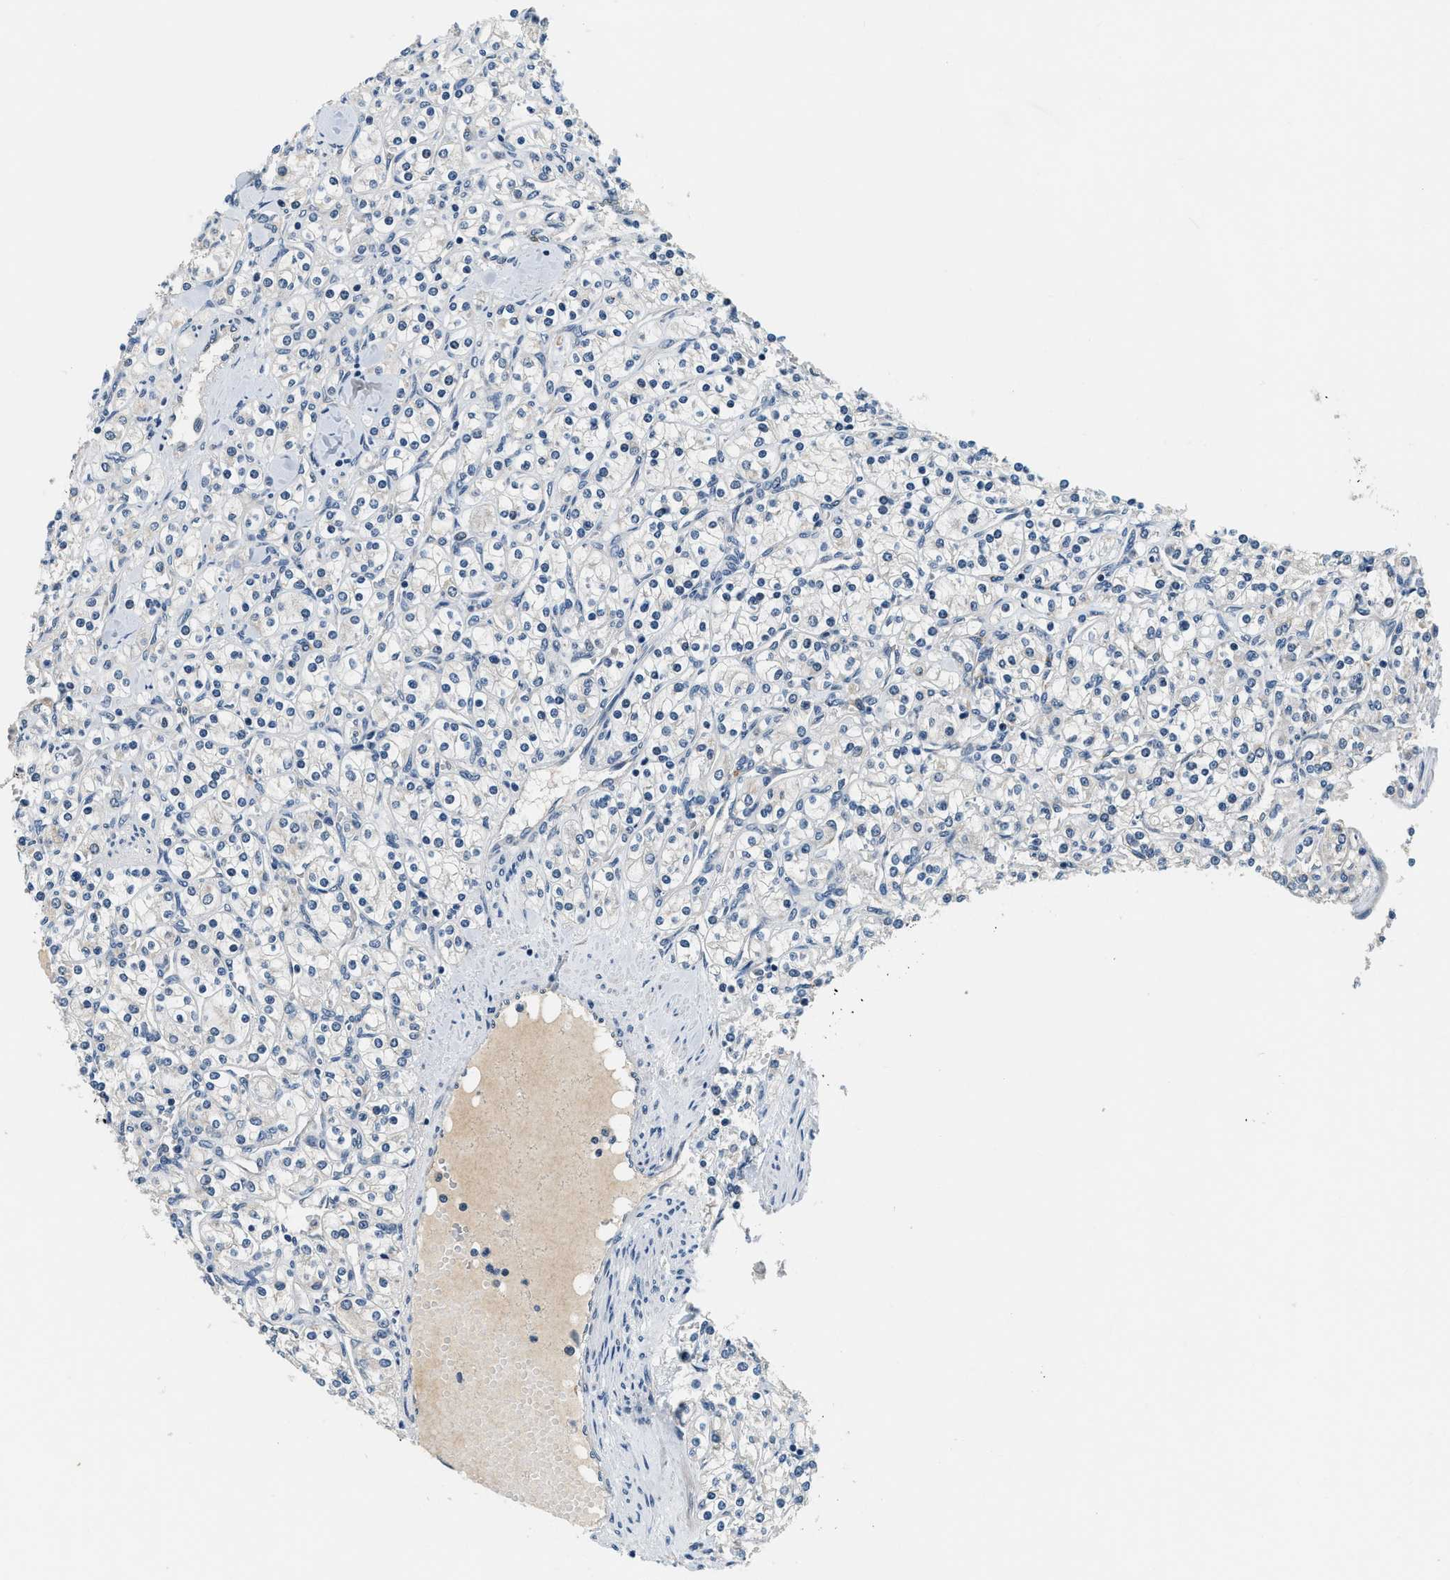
{"staining": {"intensity": "negative", "quantity": "none", "location": "none"}, "tissue": "renal cancer", "cell_type": "Tumor cells", "image_type": "cancer", "snomed": [{"axis": "morphology", "description": "Adenocarcinoma, NOS"}, {"axis": "topography", "description": "Kidney"}], "caption": "This is an IHC histopathology image of renal cancer (adenocarcinoma). There is no staining in tumor cells.", "gene": "YAE1", "patient": {"sex": "male", "age": 77}}